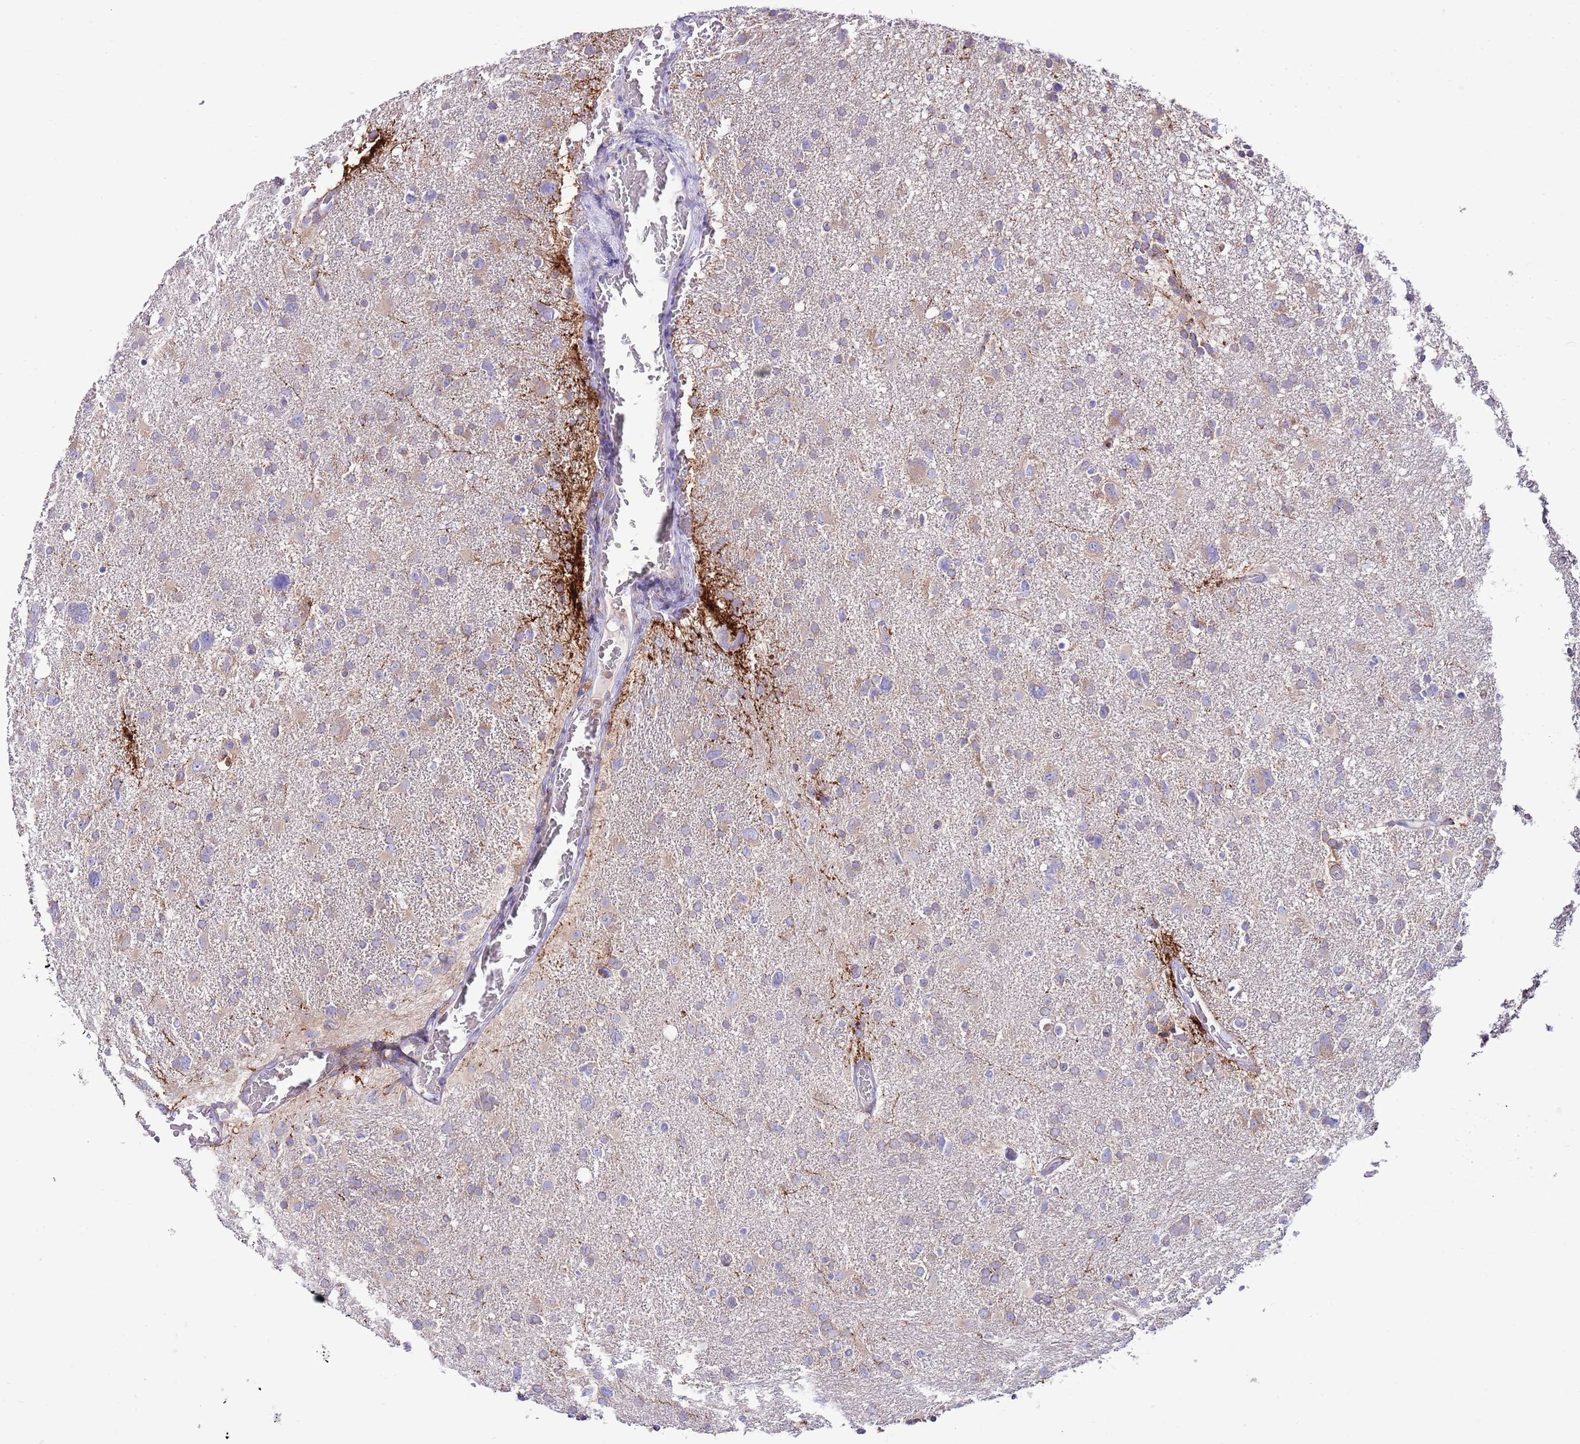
{"staining": {"intensity": "weak", "quantity": "<25%", "location": "cytoplasmic/membranous"}, "tissue": "glioma", "cell_type": "Tumor cells", "image_type": "cancer", "snomed": [{"axis": "morphology", "description": "Glioma, malignant, High grade"}, {"axis": "topography", "description": "Brain"}], "caption": "This is an immunohistochemistry (IHC) histopathology image of malignant glioma (high-grade). There is no staining in tumor cells.", "gene": "RPS10", "patient": {"sex": "male", "age": 61}}